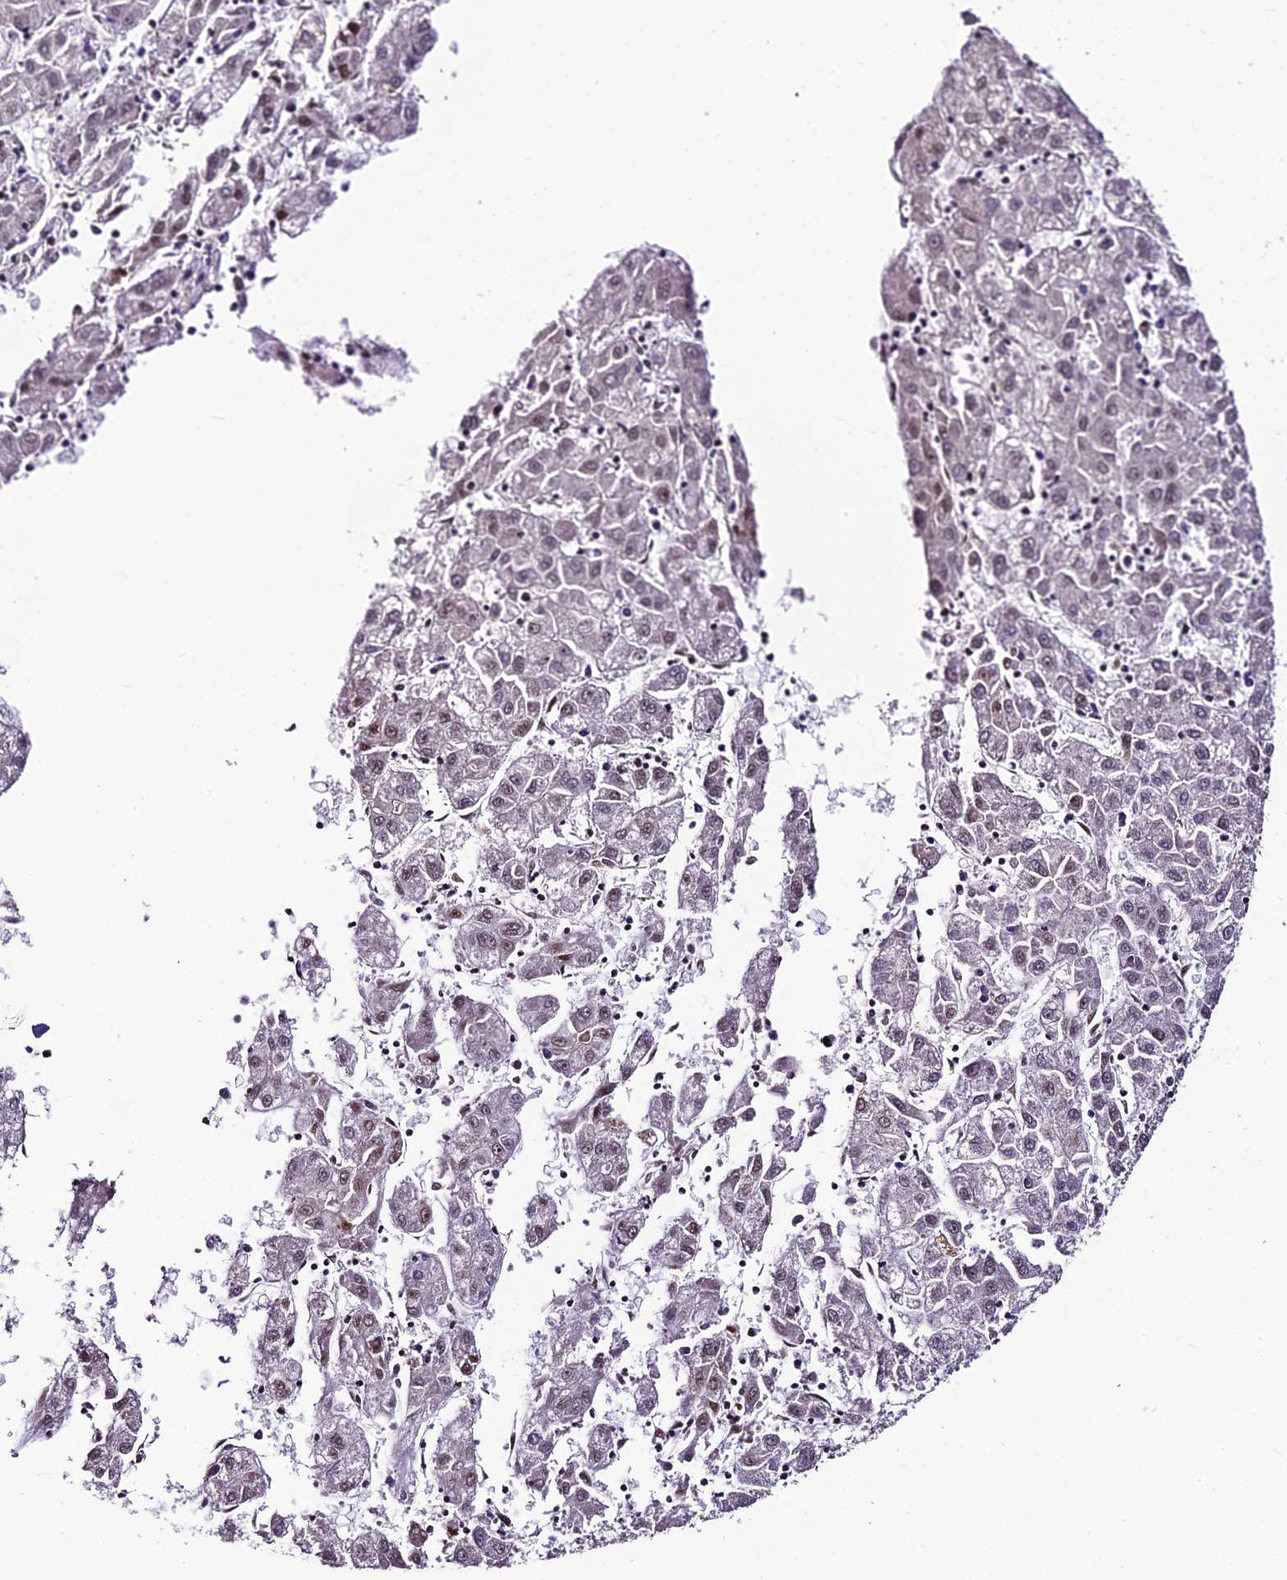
{"staining": {"intensity": "weak", "quantity": "<25%", "location": "nuclear"}, "tissue": "liver cancer", "cell_type": "Tumor cells", "image_type": "cancer", "snomed": [{"axis": "morphology", "description": "Carcinoma, Hepatocellular, NOS"}, {"axis": "topography", "description": "Liver"}], "caption": "Human liver cancer stained for a protein using immunohistochemistry (IHC) shows no positivity in tumor cells.", "gene": "TRIM22", "patient": {"sex": "male", "age": 72}}